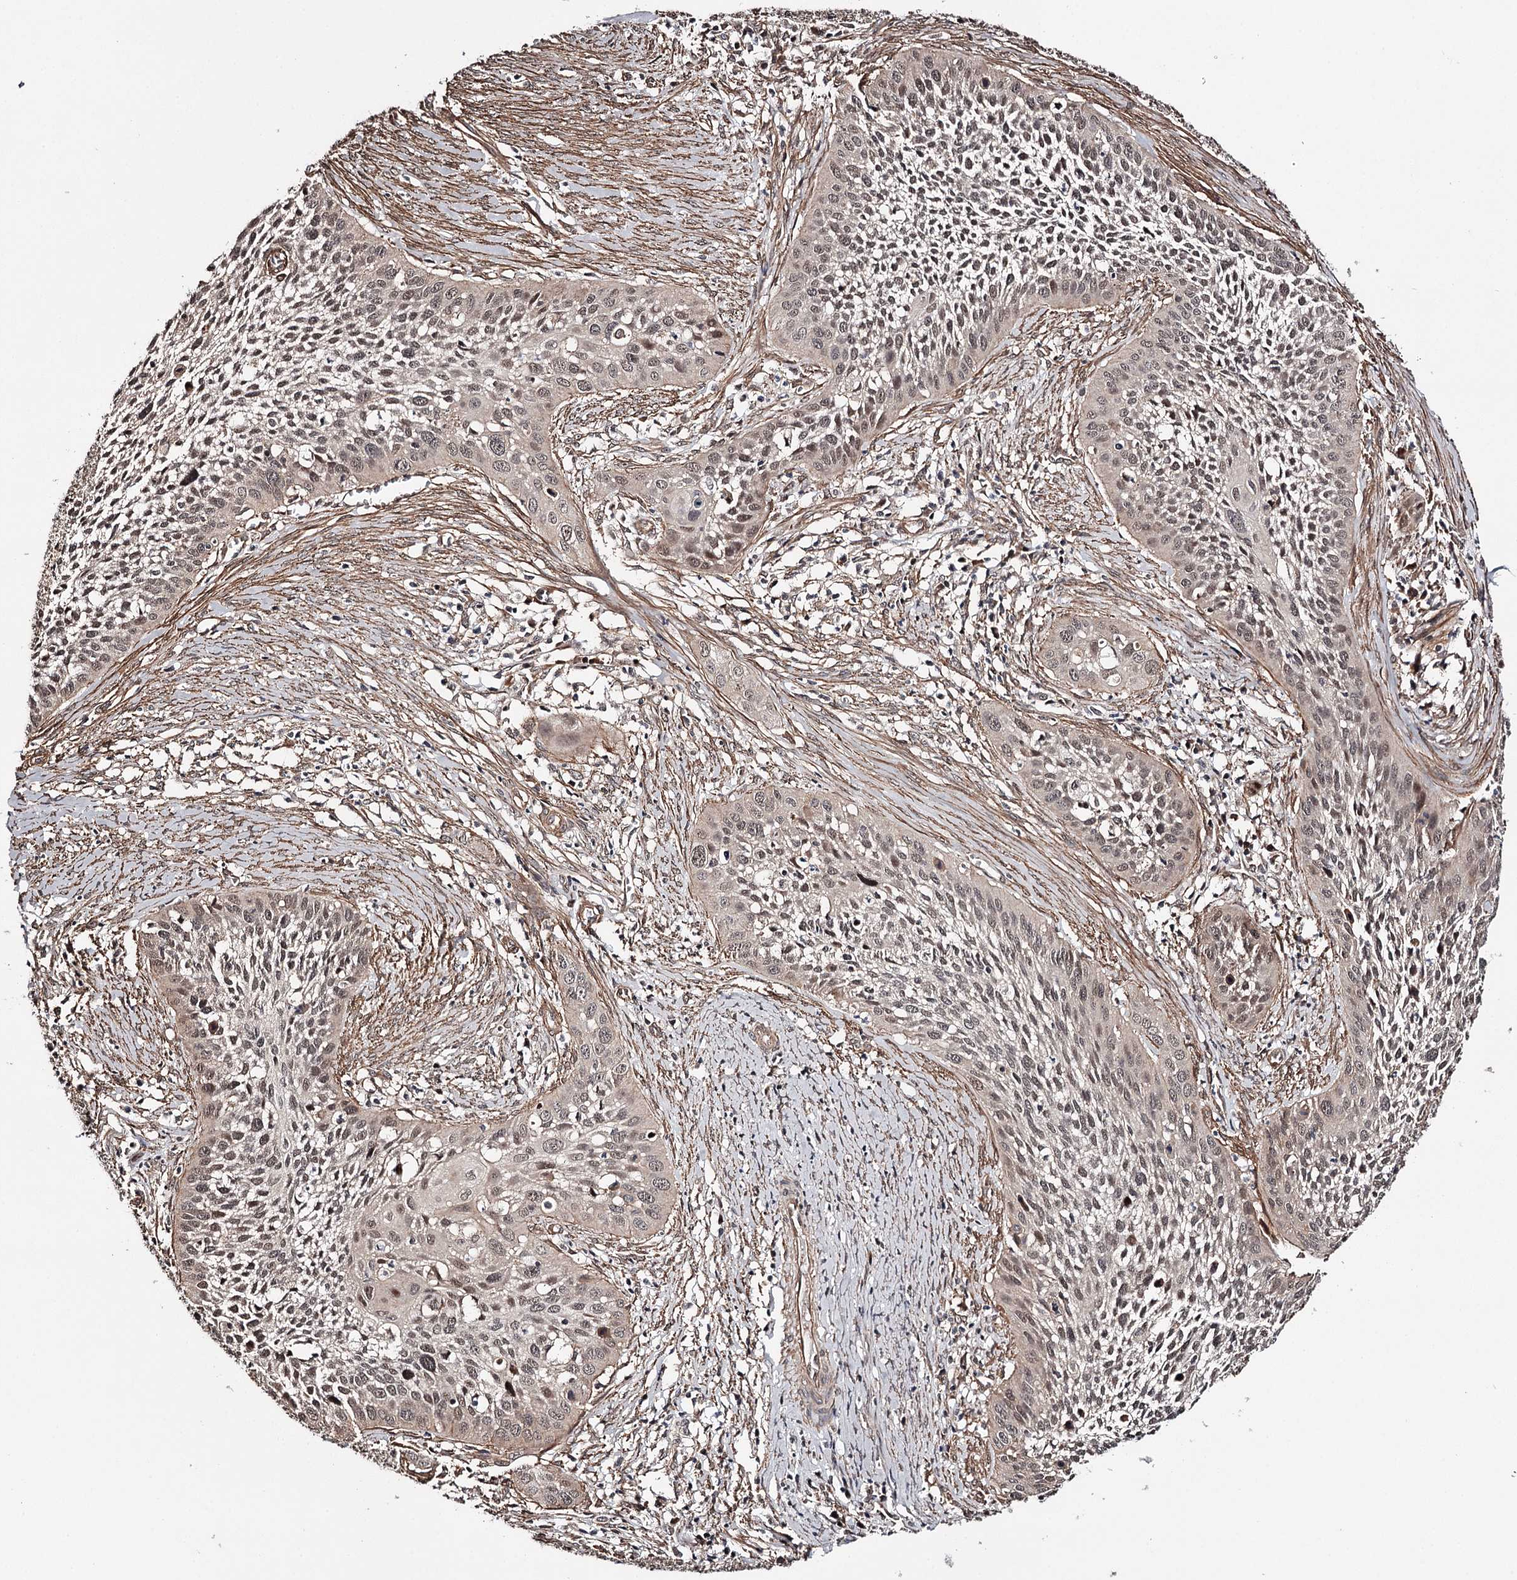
{"staining": {"intensity": "weak", "quantity": "25%-75%", "location": "nuclear"}, "tissue": "cervical cancer", "cell_type": "Tumor cells", "image_type": "cancer", "snomed": [{"axis": "morphology", "description": "Squamous cell carcinoma, NOS"}, {"axis": "topography", "description": "Cervix"}], "caption": "A photomicrograph showing weak nuclear staining in about 25%-75% of tumor cells in squamous cell carcinoma (cervical), as visualized by brown immunohistochemical staining.", "gene": "TTC33", "patient": {"sex": "female", "age": 34}}